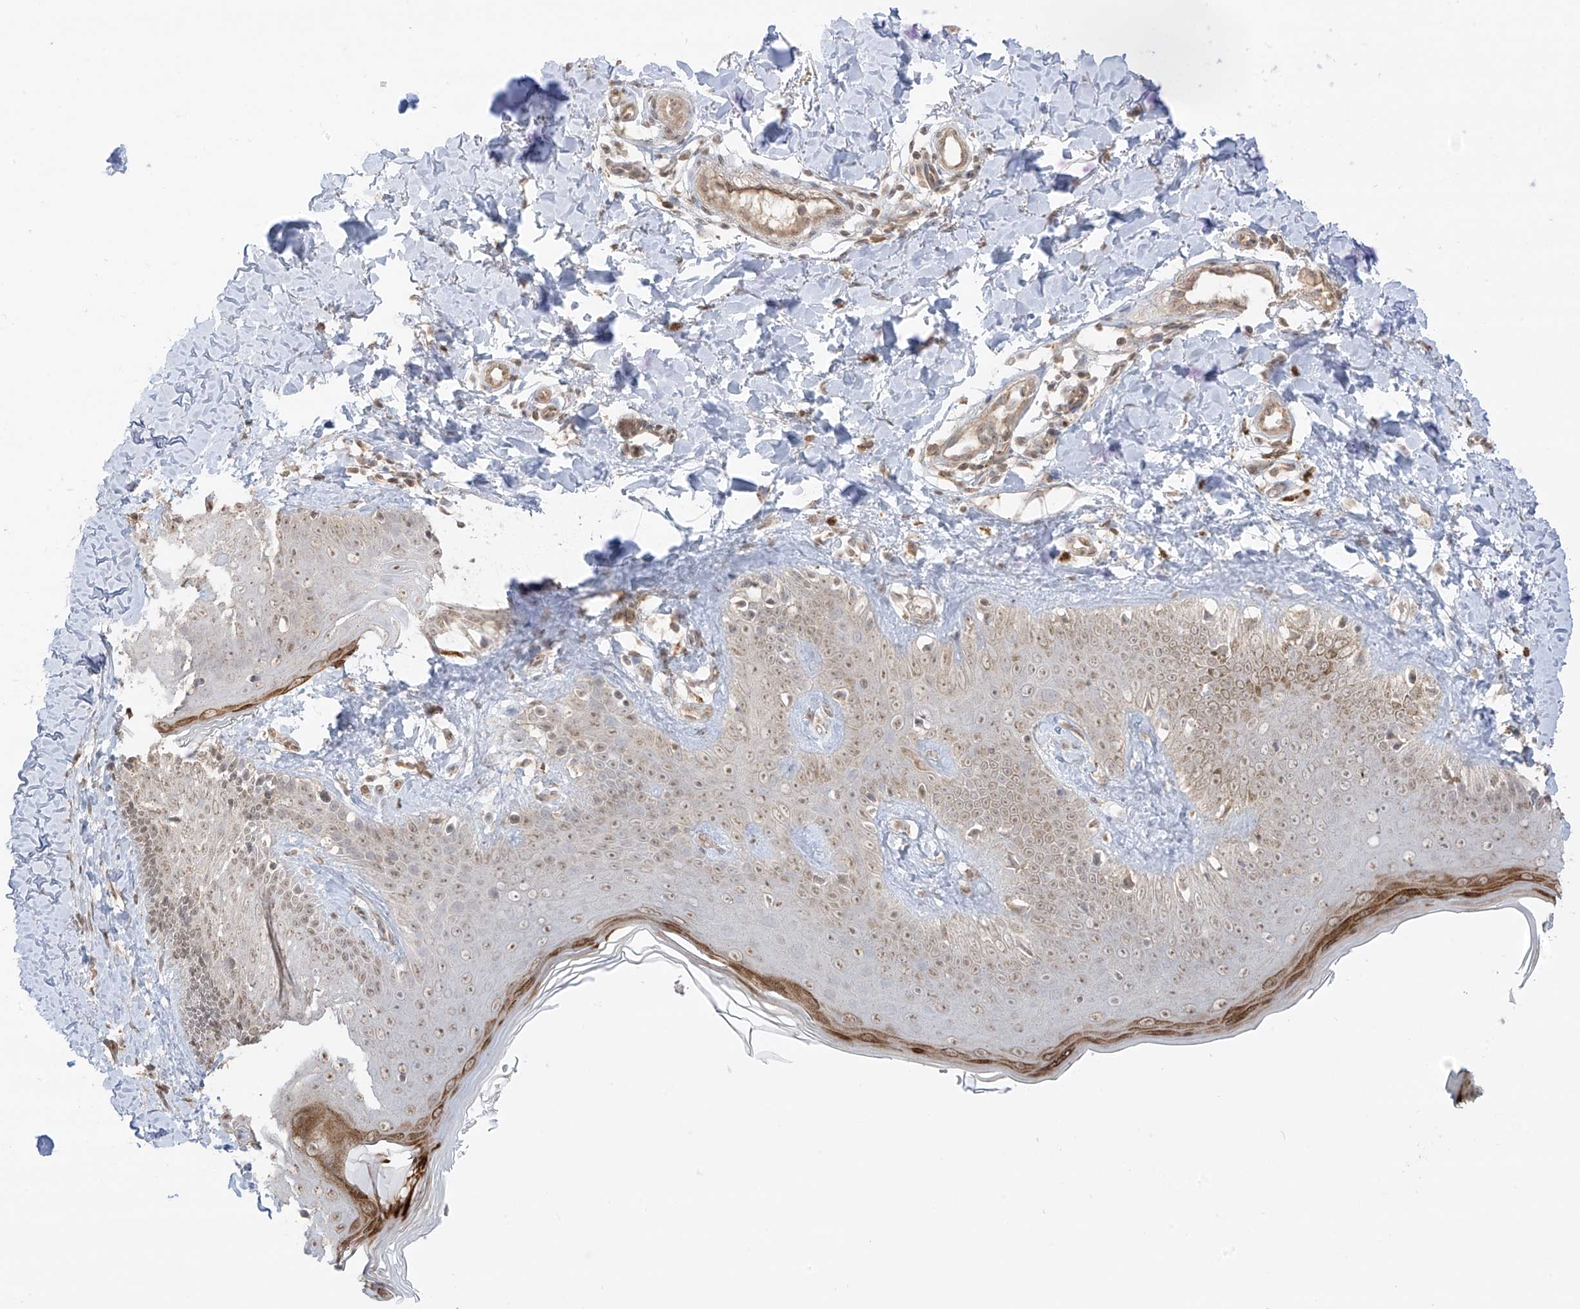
{"staining": {"intensity": "strong", "quantity": ">75%", "location": "cytoplasmic/membranous"}, "tissue": "skin", "cell_type": "Fibroblasts", "image_type": "normal", "snomed": [{"axis": "morphology", "description": "Normal tissue, NOS"}, {"axis": "topography", "description": "Skin"}], "caption": "A micrograph of human skin stained for a protein displays strong cytoplasmic/membranous brown staining in fibroblasts. Immunohistochemistry stains the protein of interest in brown and the nuclei are stained blue.", "gene": "N4BP3", "patient": {"sex": "male", "age": 52}}